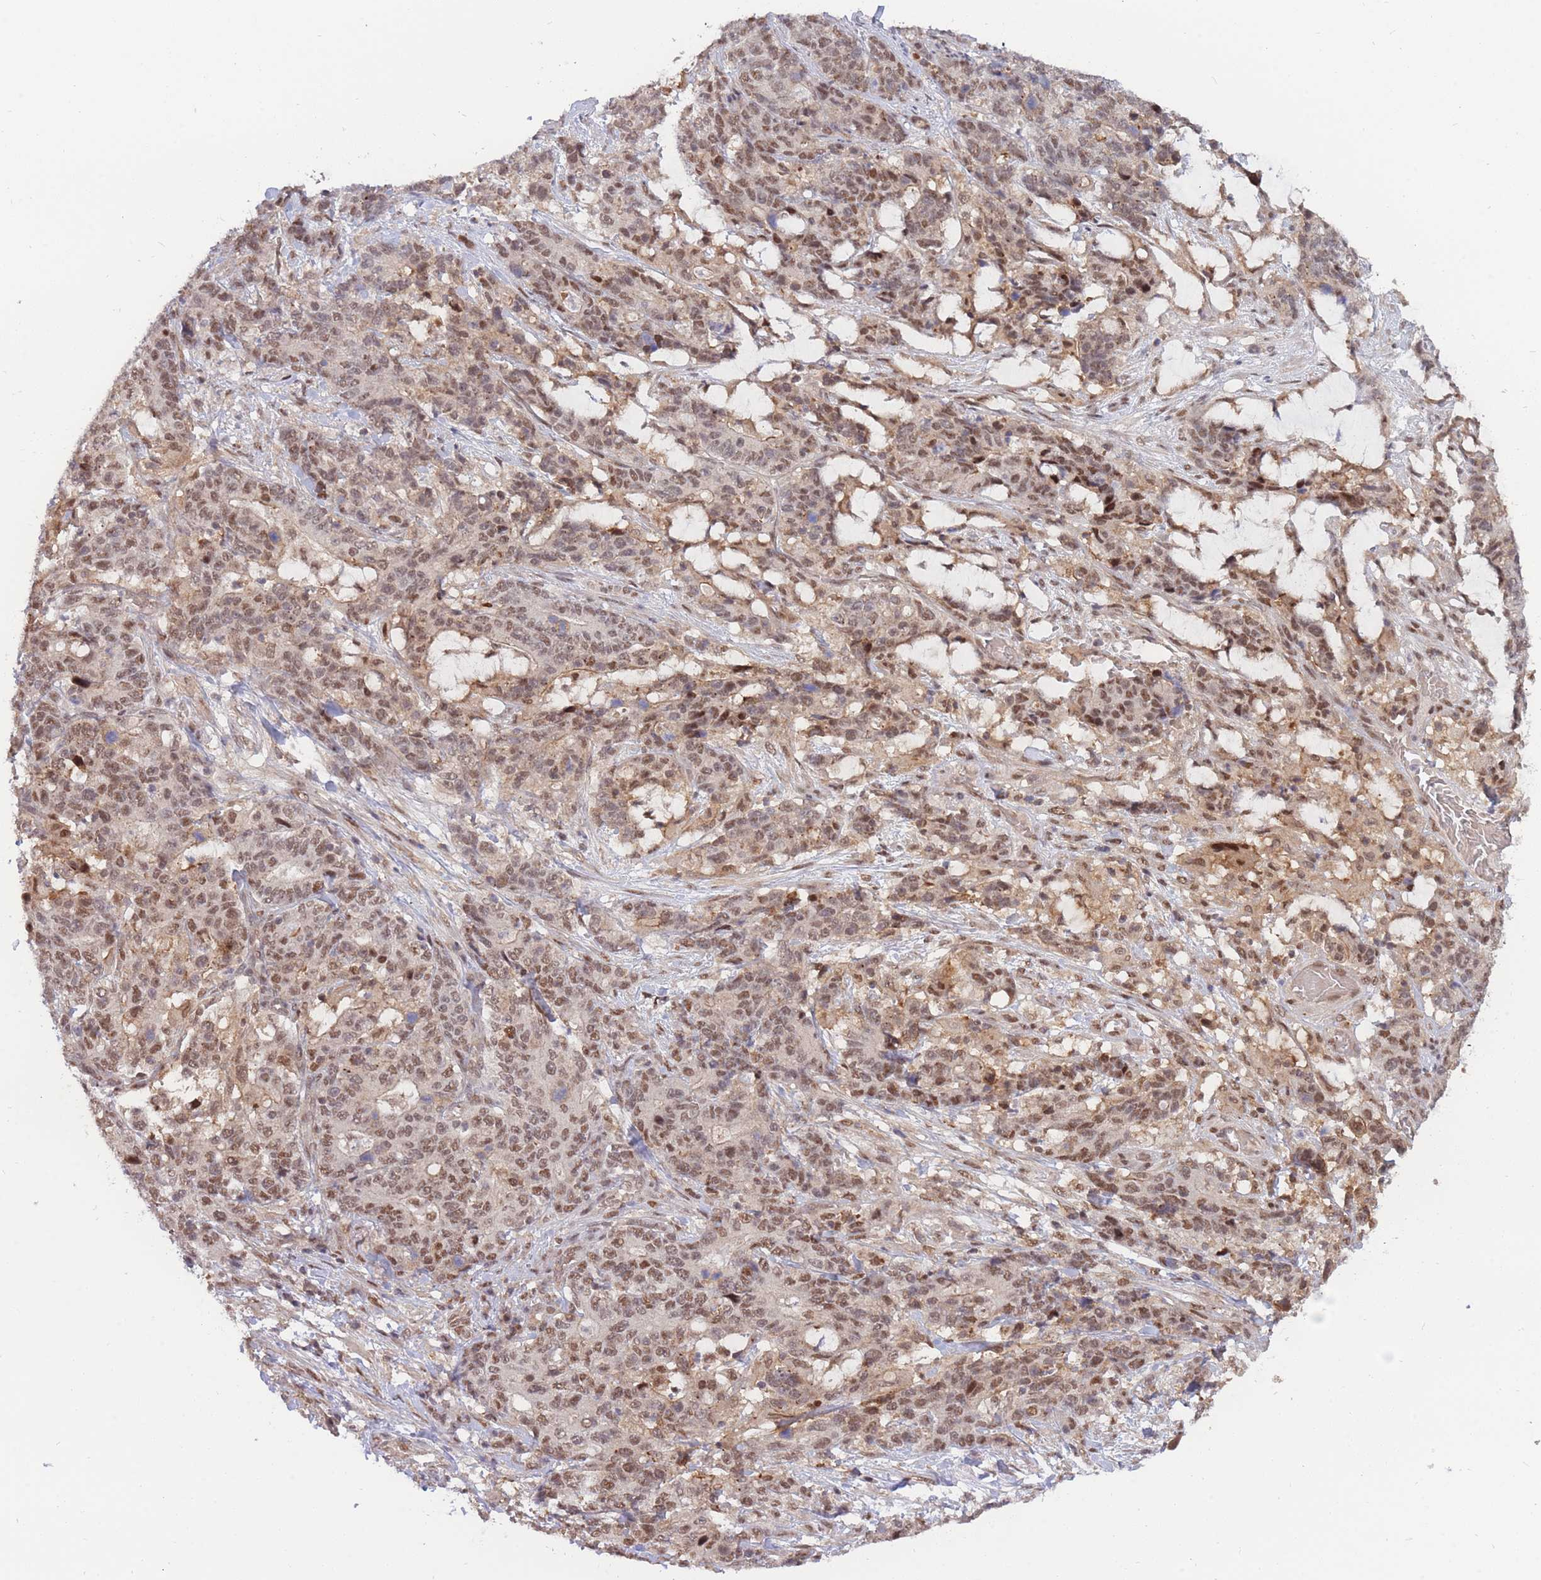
{"staining": {"intensity": "moderate", "quantity": ">75%", "location": "cytoplasmic/membranous,nuclear"}, "tissue": "stomach cancer", "cell_type": "Tumor cells", "image_type": "cancer", "snomed": [{"axis": "morphology", "description": "Normal tissue, NOS"}, {"axis": "morphology", "description": "Adenocarcinoma, NOS"}, {"axis": "topography", "description": "Stomach"}], "caption": "Stomach adenocarcinoma stained for a protein (brown) exhibits moderate cytoplasmic/membranous and nuclear positive staining in approximately >75% of tumor cells.", "gene": "BOD1L1", "patient": {"sex": "female", "age": 64}}